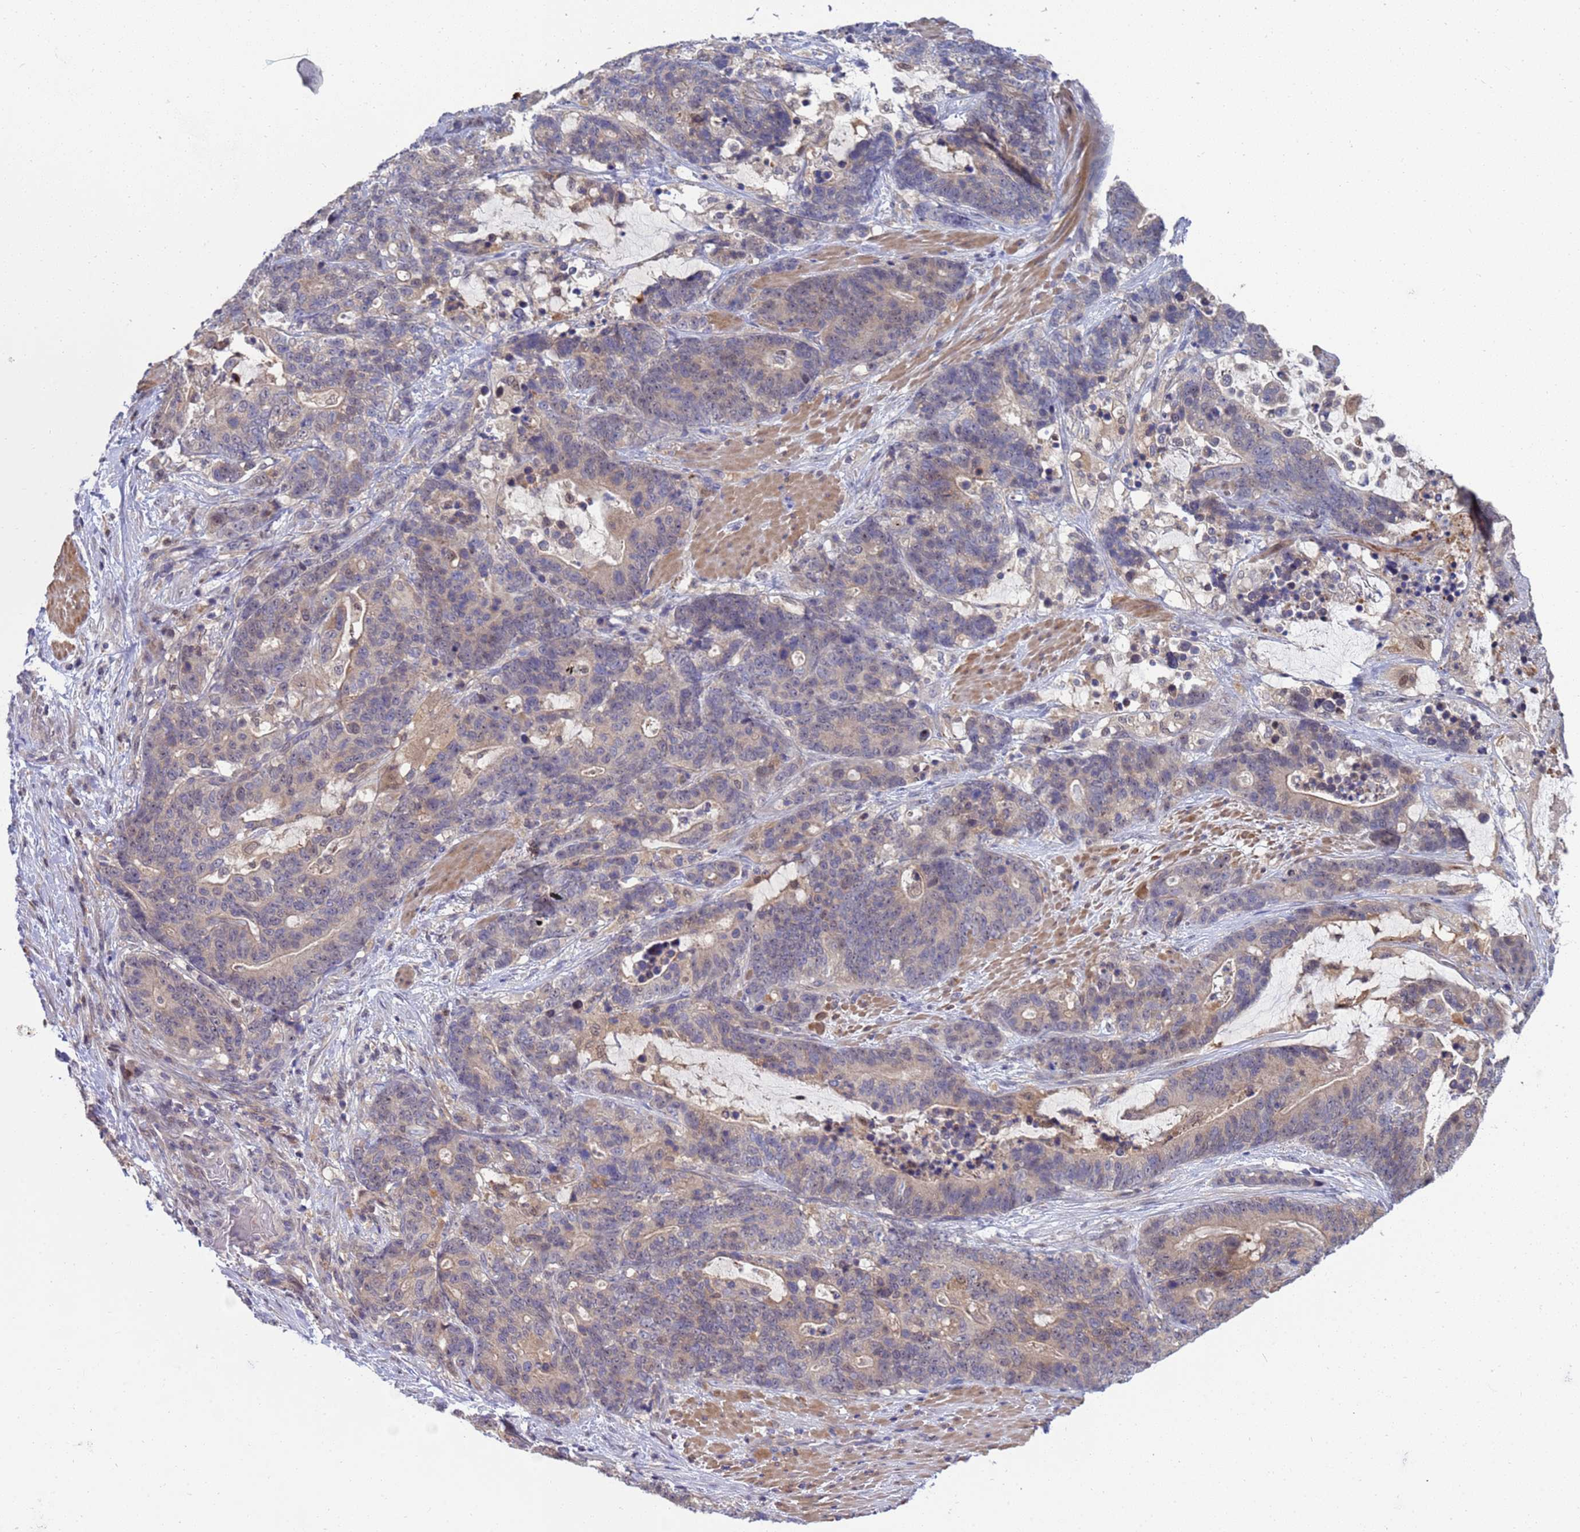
{"staining": {"intensity": "negative", "quantity": "none", "location": "none"}, "tissue": "stomach cancer", "cell_type": "Tumor cells", "image_type": "cancer", "snomed": [{"axis": "morphology", "description": "Adenocarcinoma, NOS"}, {"axis": "topography", "description": "Stomach"}], "caption": "Immunohistochemical staining of human stomach adenocarcinoma demonstrates no significant staining in tumor cells.", "gene": "ENOSF1", "patient": {"sex": "female", "age": 76}}